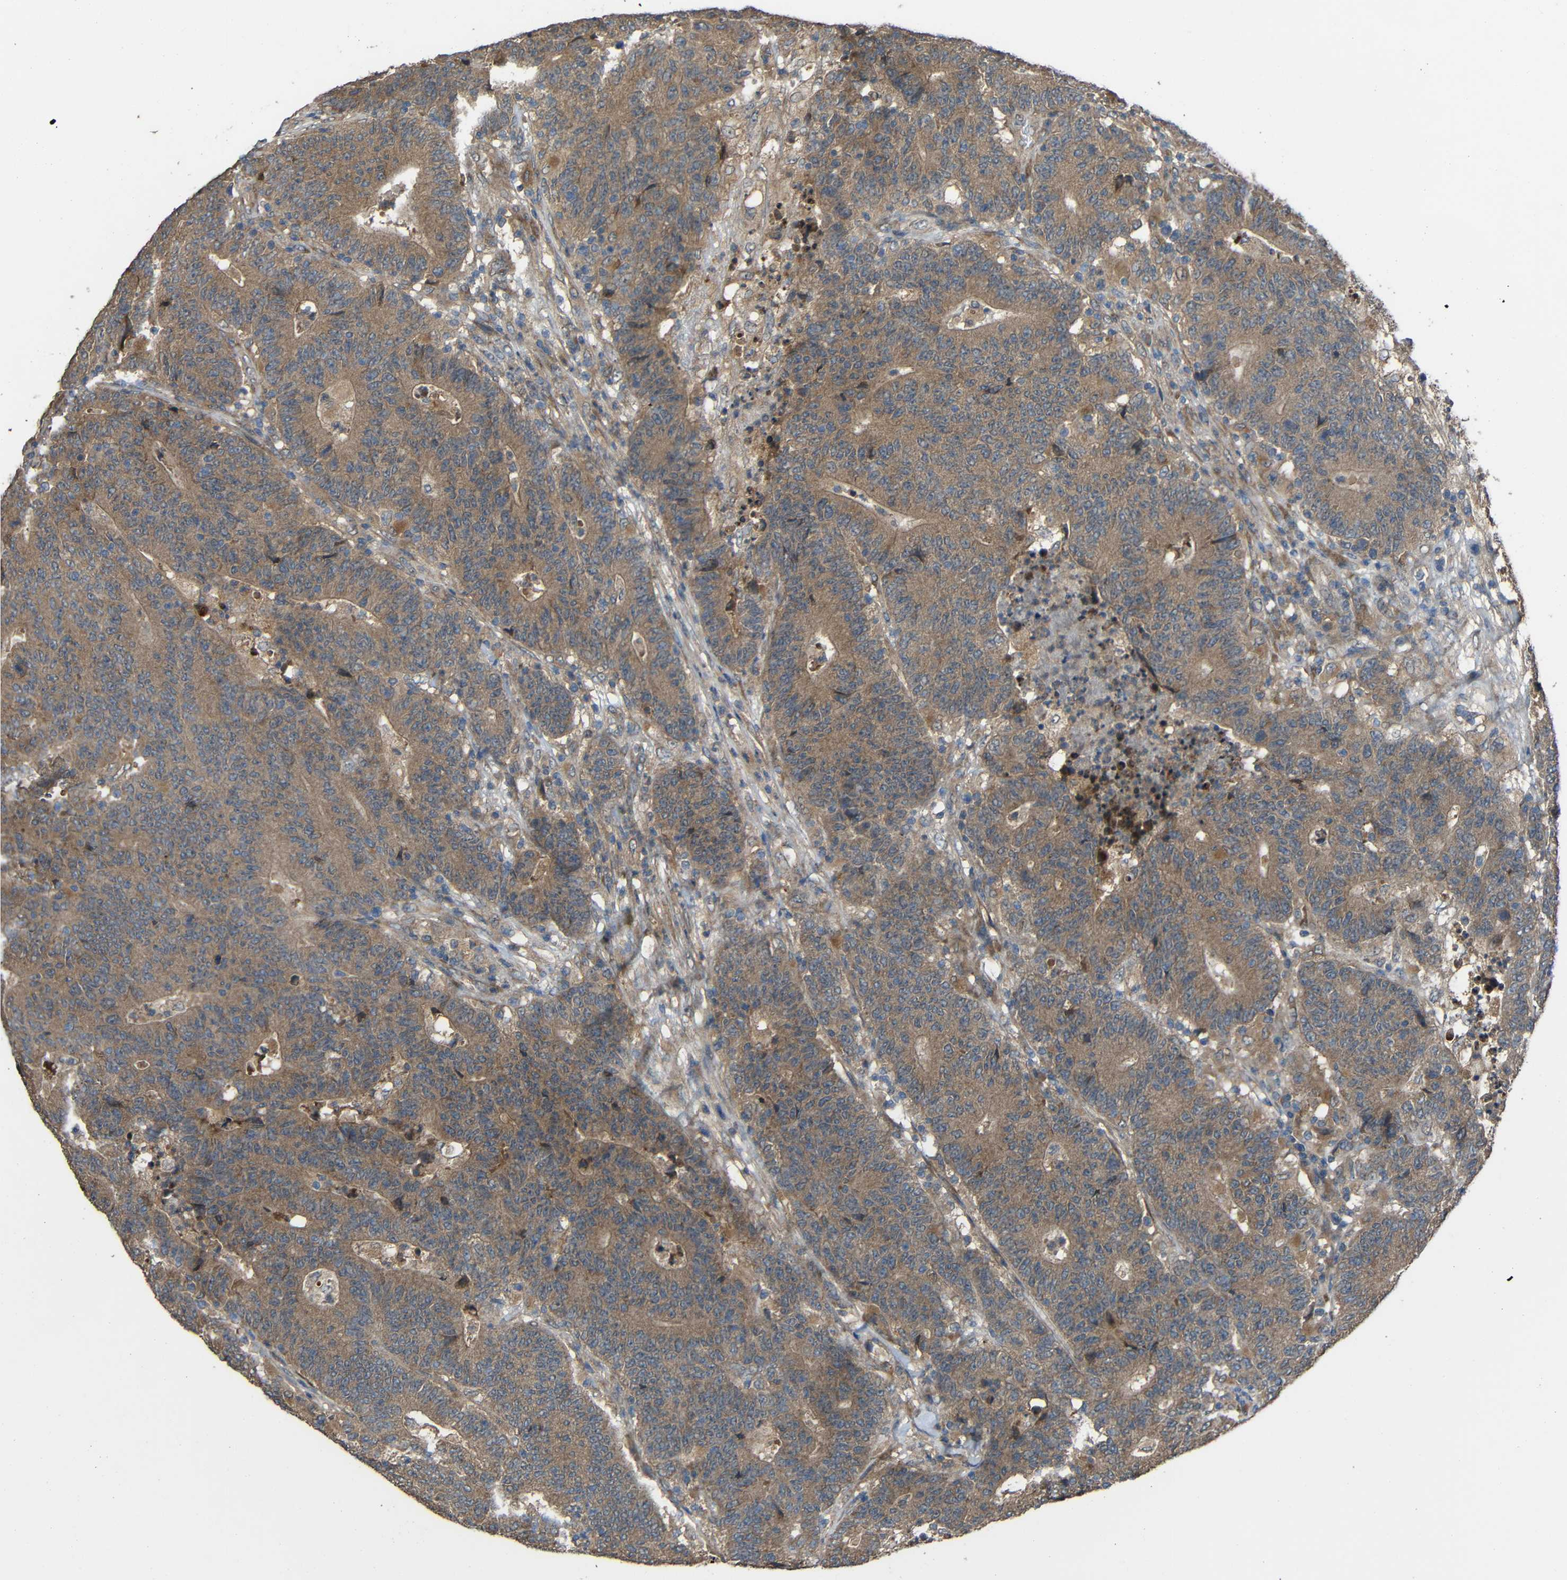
{"staining": {"intensity": "moderate", "quantity": ">75%", "location": "cytoplasmic/membranous"}, "tissue": "colorectal cancer", "cell_type": "Tumor cells", "image_type": "cancer", "snomed": [{"axis": "morphology", "description": "Normal tissue, NOS"}, {"axis": "morphology", "description": "Adenocarcinoma, NOS"}, {"axis": "topography", "description": "Colon"}], "caption": "Immunohistochemical staining of colorectal cancer (adenocarcinoma) demonstrates moderate cytoplasmic/membranous protein expression in about >75% of tumor cells.", "gene": "CHST9", "patient": {"sex": "female", "age": 75}}